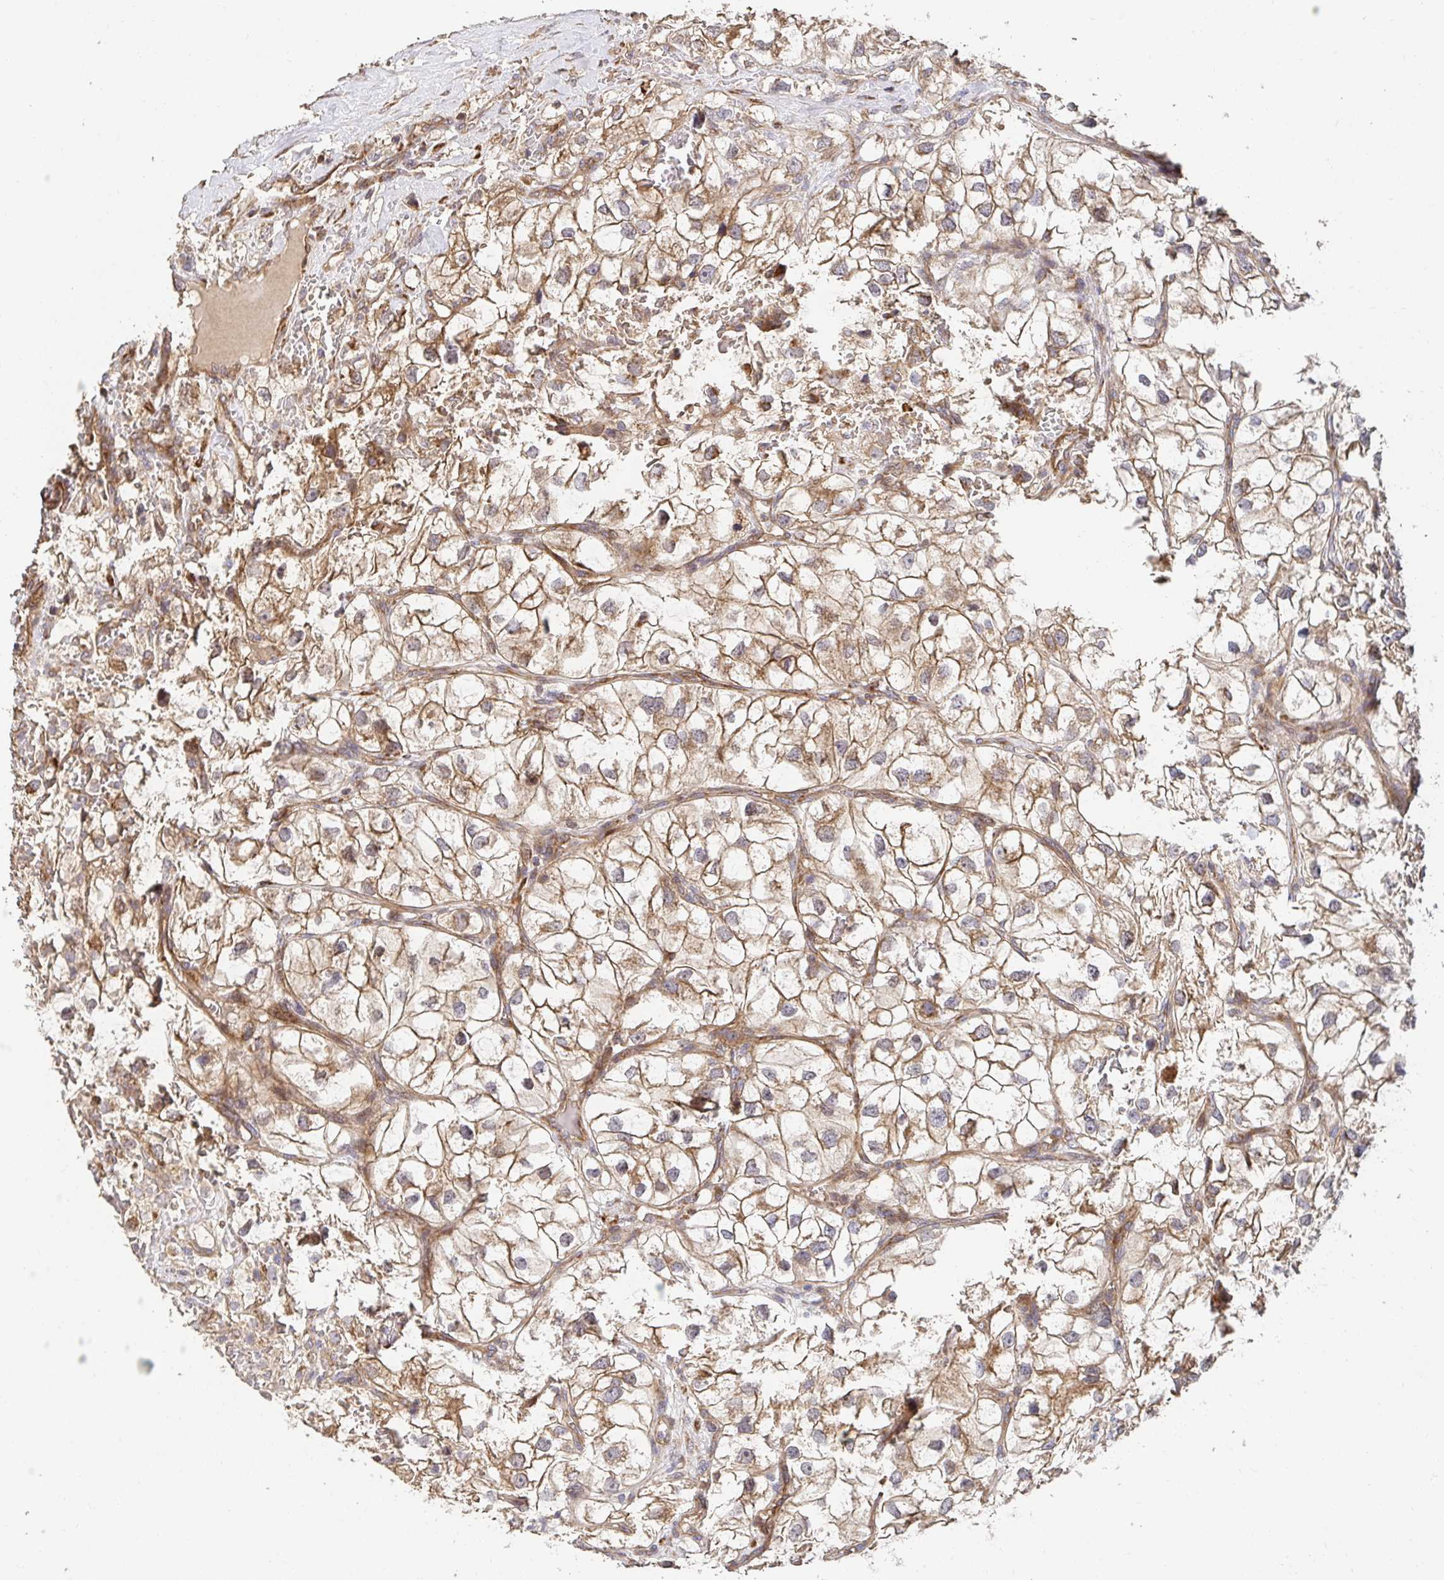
{"staining": {"intensity": "moderate", "quantity": "<25%", "location": "cytoplasmic/membranous"}, "tissue": "renal cancer", "cell_type": "Tumor cells", "image_type": "cancer", "snomed": [{"axis": "morphology", "description": "Adenocarcinoma, NOS"}, {"axis": "topography", "description": "Kidney"}], "caption": "The image reveals a brown stain indicating the presence of a protein in the cytoplasmic/membranous of tumor cells in adenocarcinoma (renal). (Stains: DAB in brown, nuclei in blue, Microscopy: brightfield microscopy at high magnification).", "gene": "APBB1", "patient": {"sex": "male", "age": 59}}